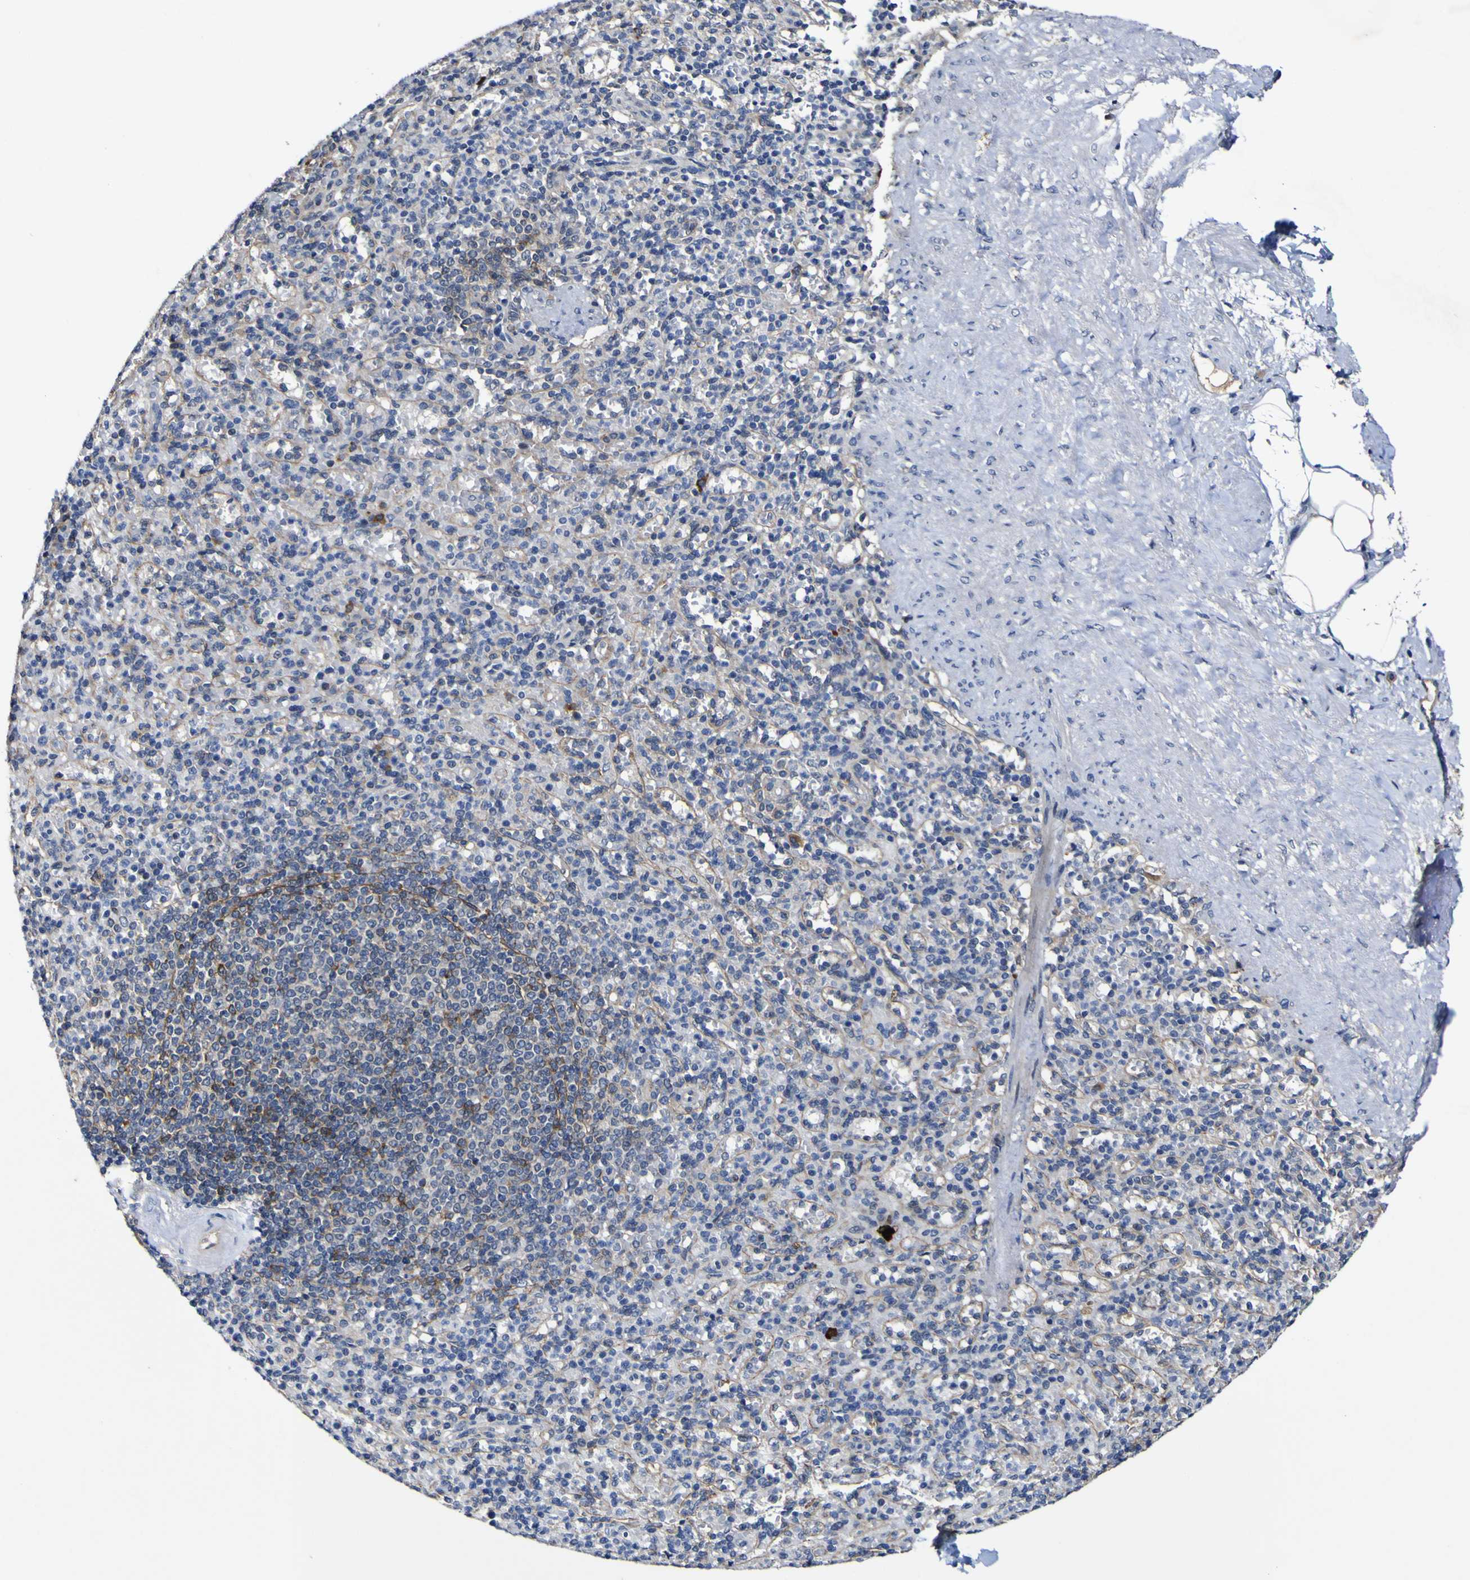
{"staining": {"intensity": "negative", "quantity": "none", "location": "none"}, "tissue": "spleen", "cell_type": "Cells in red pulp", "image_type": "normal", "snomed": [{"axis": "morphology", "description": "Normal tissue, NOS"}, {"axis": "topography", "description": "Spleen"}], "caption": "Photomicrograph shows no significant protein positivity in cells in red pulp of normal spleen.", "gene": "CCL2", "patient": {"sex": "female", "age": 74}}